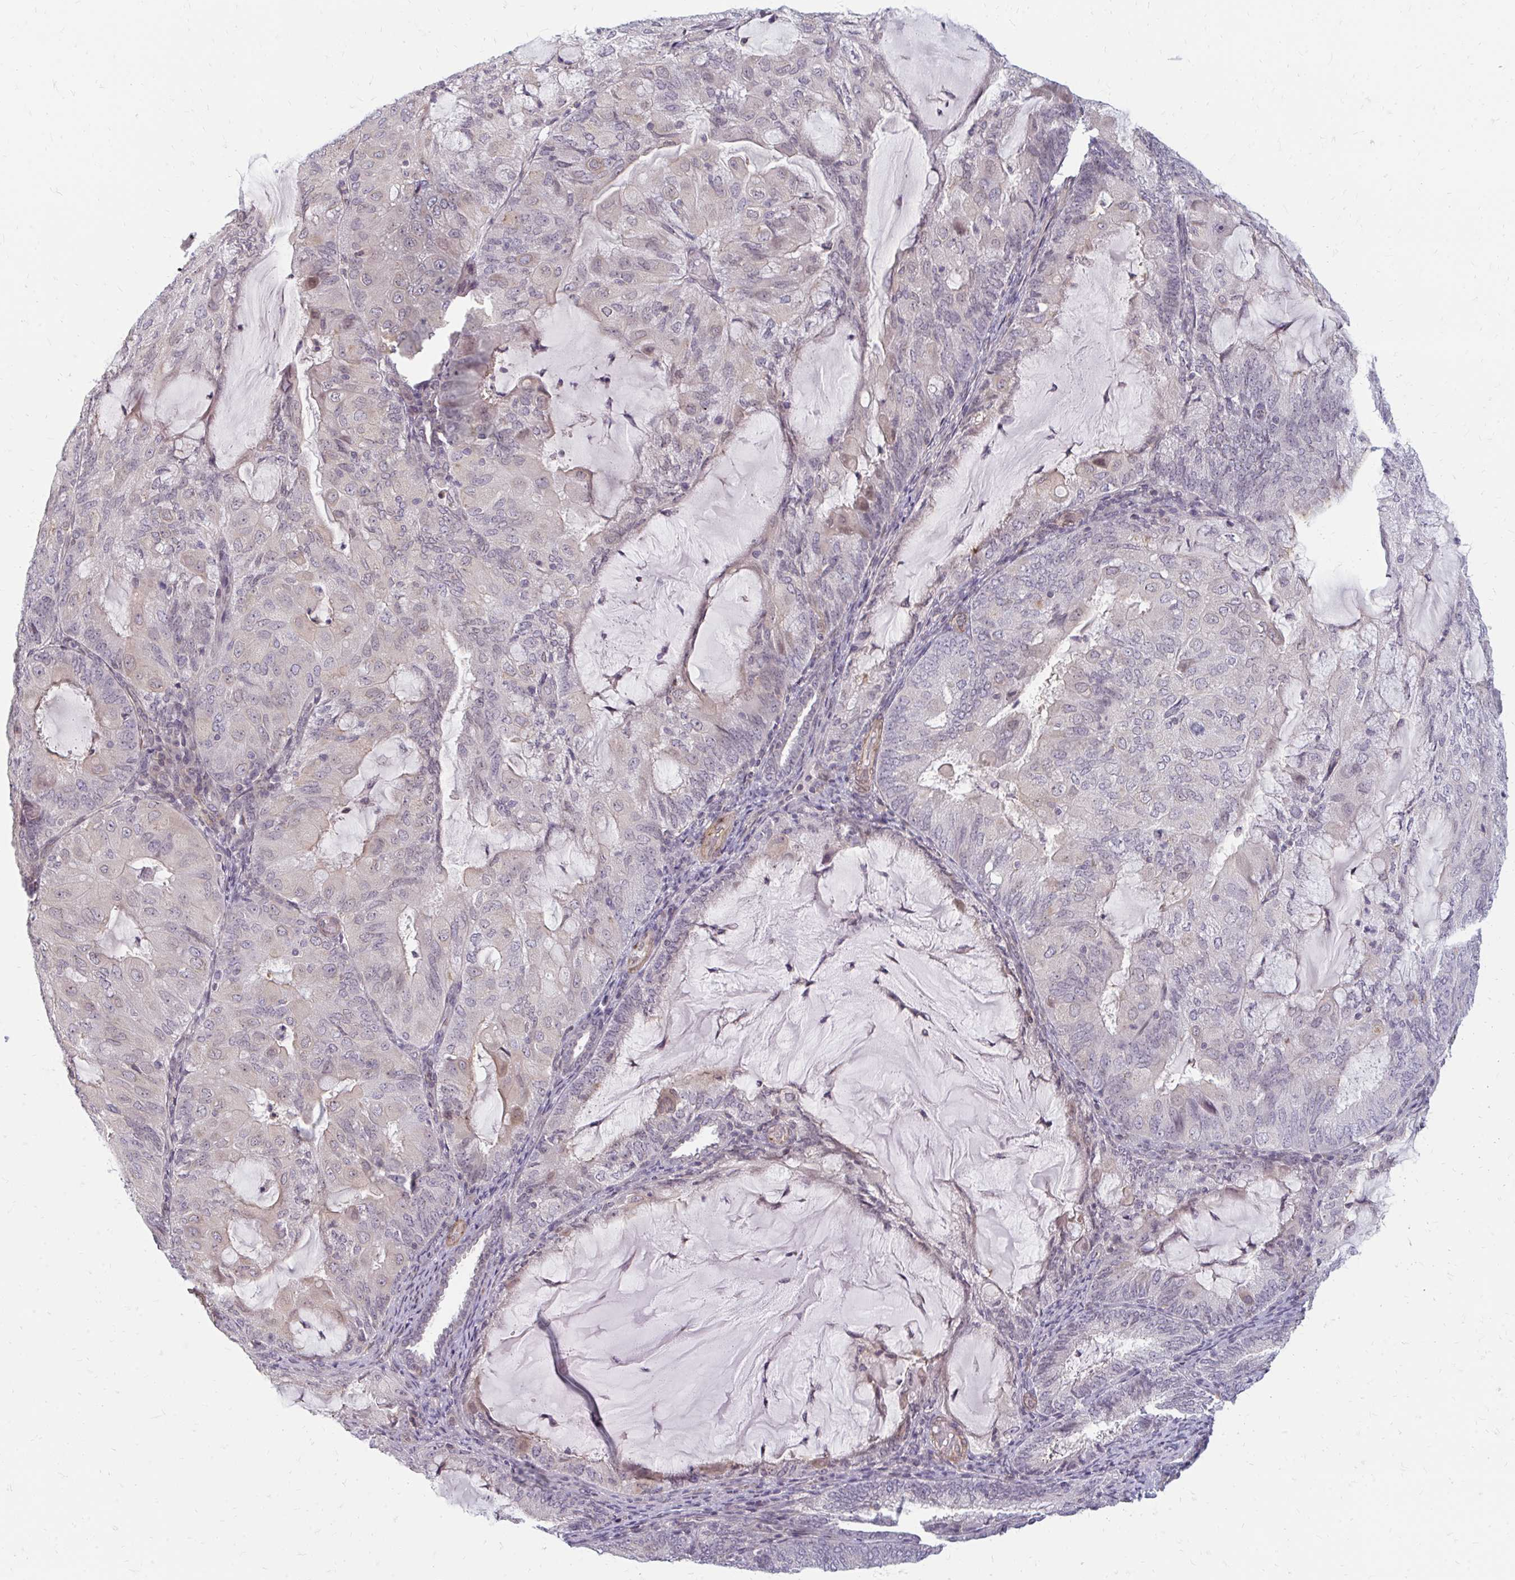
{"staining": {"intensity": "negative", "quantity": "none", "location": "none"}, "tissue": "endometrial cancer", "cell_type": "Tumor cells", "image_type": "cancer", "snomed": [{"axis": "morphology", "description": "Adenocarcinoma, NOS"}, {"axis": "topography", "description": "Endometrium"}], "caption": "This is an immunohistochemistry photomicrograph of endometrial cancer (adenocarcinoma). There is no staining in tumor cells.", "gene": "GPC5", "patient": {"sex": "female", "age": 81}}